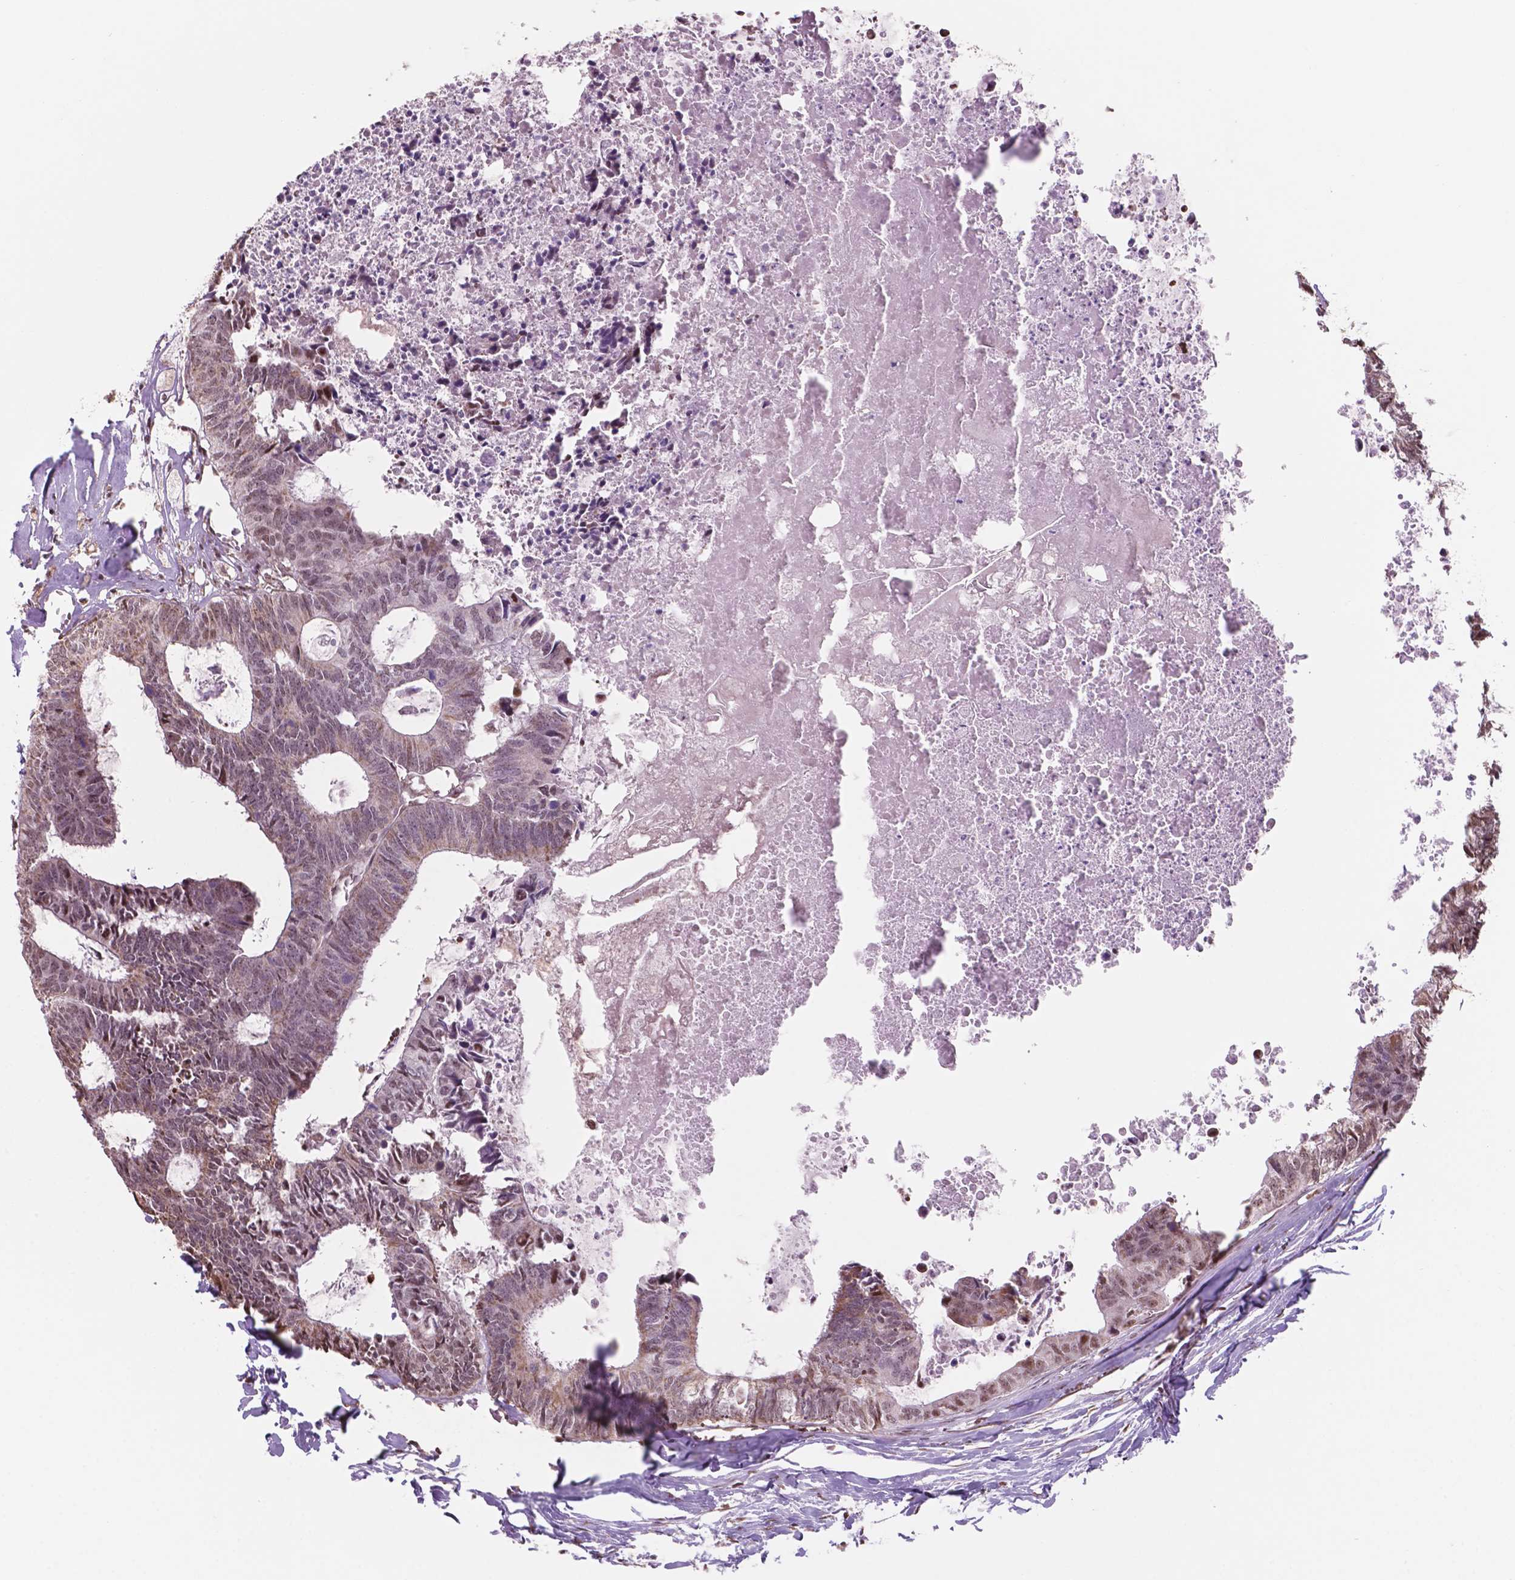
{"staining": {"intensity": "moderate", "quantity": ">75%", "location": "cytoplasmic/membranous,nuclear"}, "tissue": "colorectal cancer", "cell_type": "Tumor cells", "image_type": "cancer", "snomed": [{"axis": "morphology", "description": "Adenocarcinoma, NOS"}, {"axis": "topography", "description": "Colon"}, {"axis": "topography", "description": "Rectum"}], "caption": "Tumor cells reveal moderate cytoplasmic/membranous and nuclear expression in approximately >75% of cells in colorectal cancer.", "gene": "NDUFA10", "patient": {"sex": "male", "age": 57}}